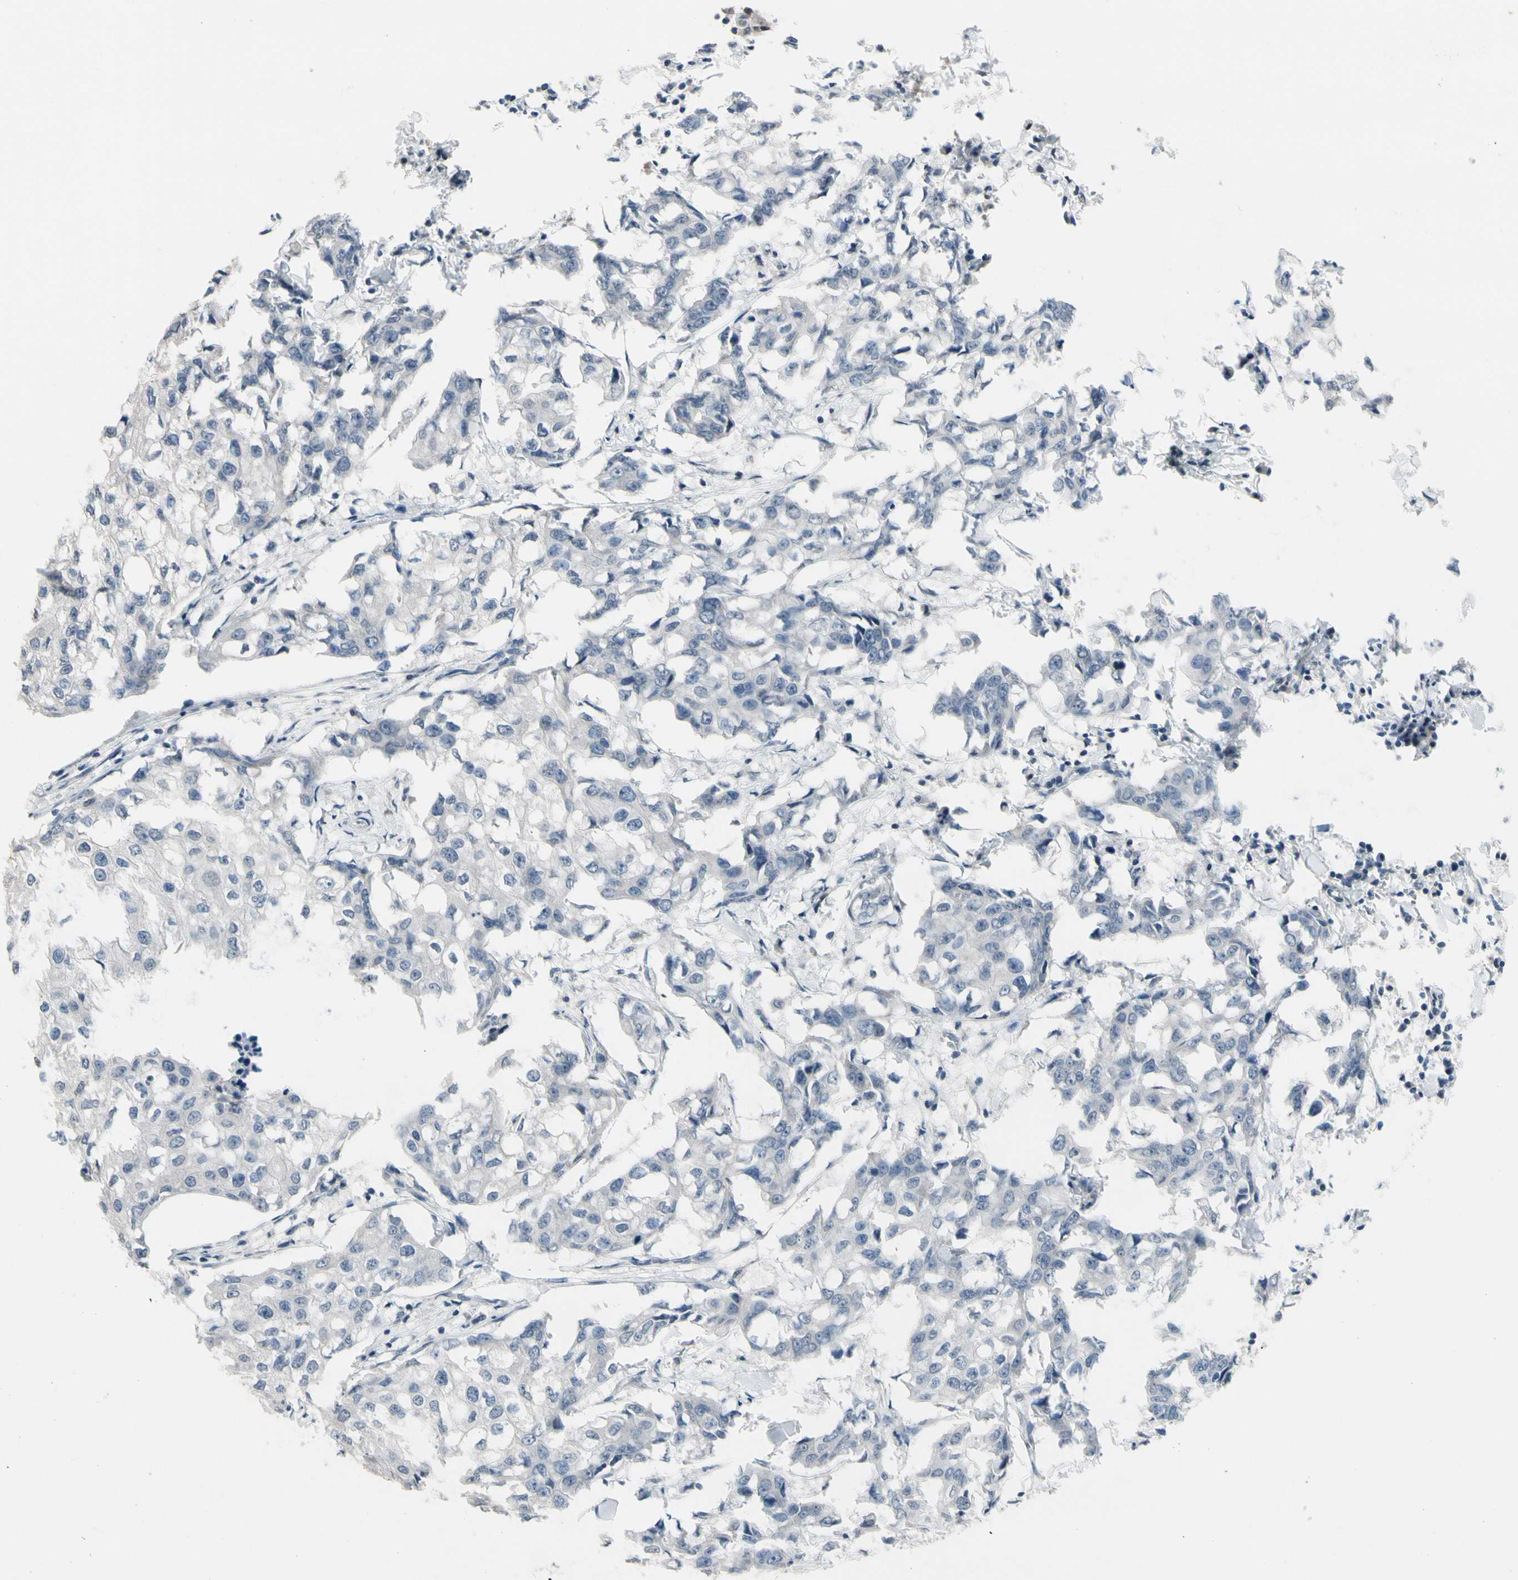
{"staining": {"intensity": "negative", "quantity": "none", "location": "none"}, "tissue": "breast cancer", "cell_type": "Tumor cells", "image_type": "cancer", "snomed": [{"axis": "morphology", "description": "Duct carcinoma"}, {"axis": "topography", "description": "Breast"}], "caption": "A high-resolution image shows immunohistochemistry staining of intraductal carcinoma (breast), which reveals no significant expression in tumor cells.", "gene": "SV2A", "patient": {"sex": "female", "age": 27}}